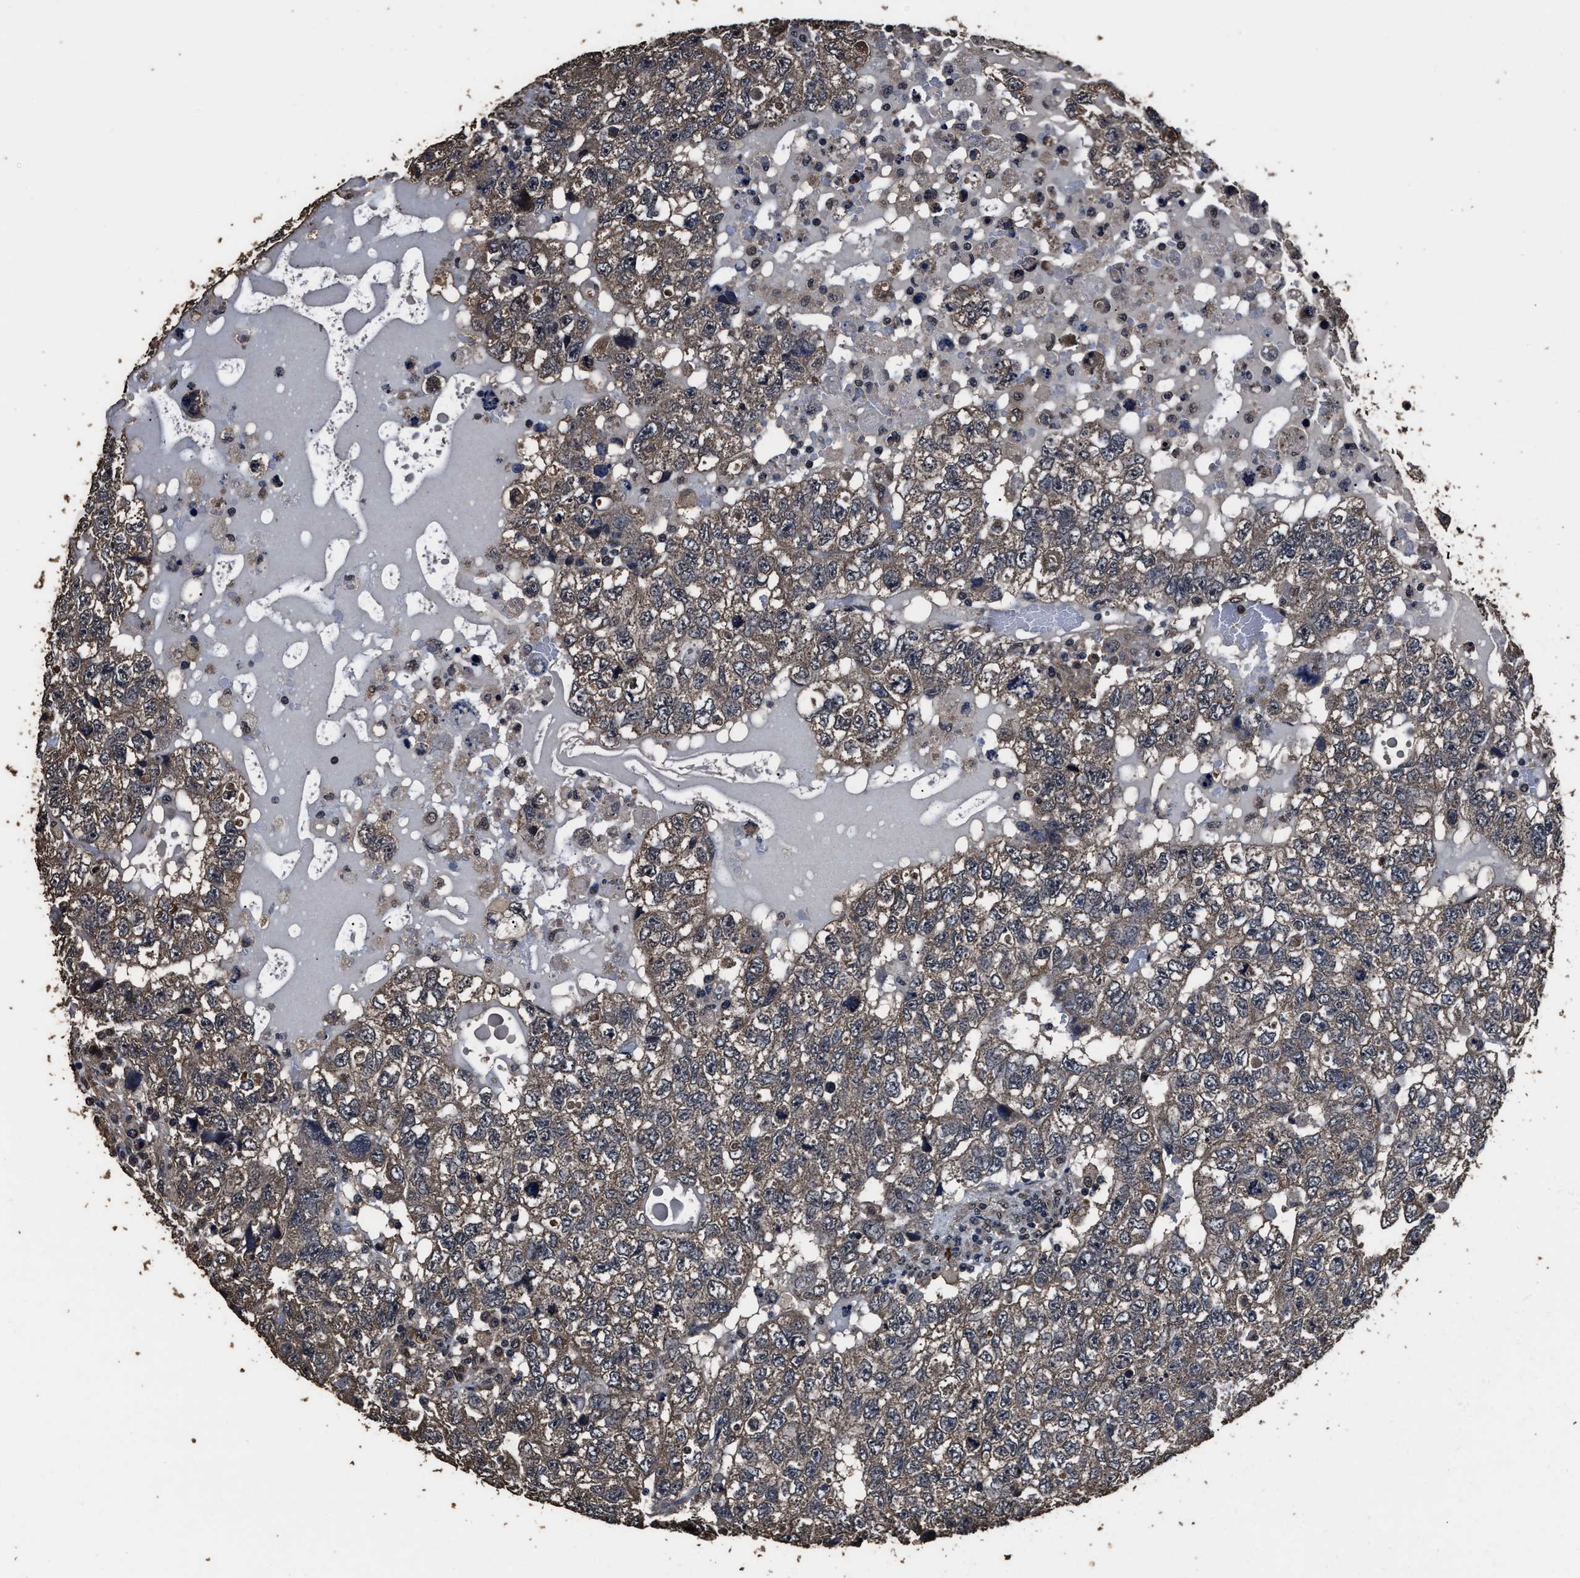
{"staining": {"intensity": "moderate", "quantity": ">75%", "location": "cytoplasmic/membranous"}, "tissue": "testis cancer", "cell_type": "Tumor cells", "image_type": "cancer", "snomed": [{"axis": "morphology", "description": "Carcinoma, Embryonal, NOS"}, {"axis": "topography", "description": "Testis"}], "caption": "Protein positivity by IHC exhibits moderate cytoplasmic/membranous staining in about >75% of tumor cells in testis cancer (embryonal carcinoma). The staining was performed using DAB (3,3'-diaminobenzidine) to visualize the protein expression in brown, while the nuclei were stained in blue with hematoxylin (Magnification: 20x).", "gene": "RSBN1L", "patient": {"sex": "male", "age": 36}}